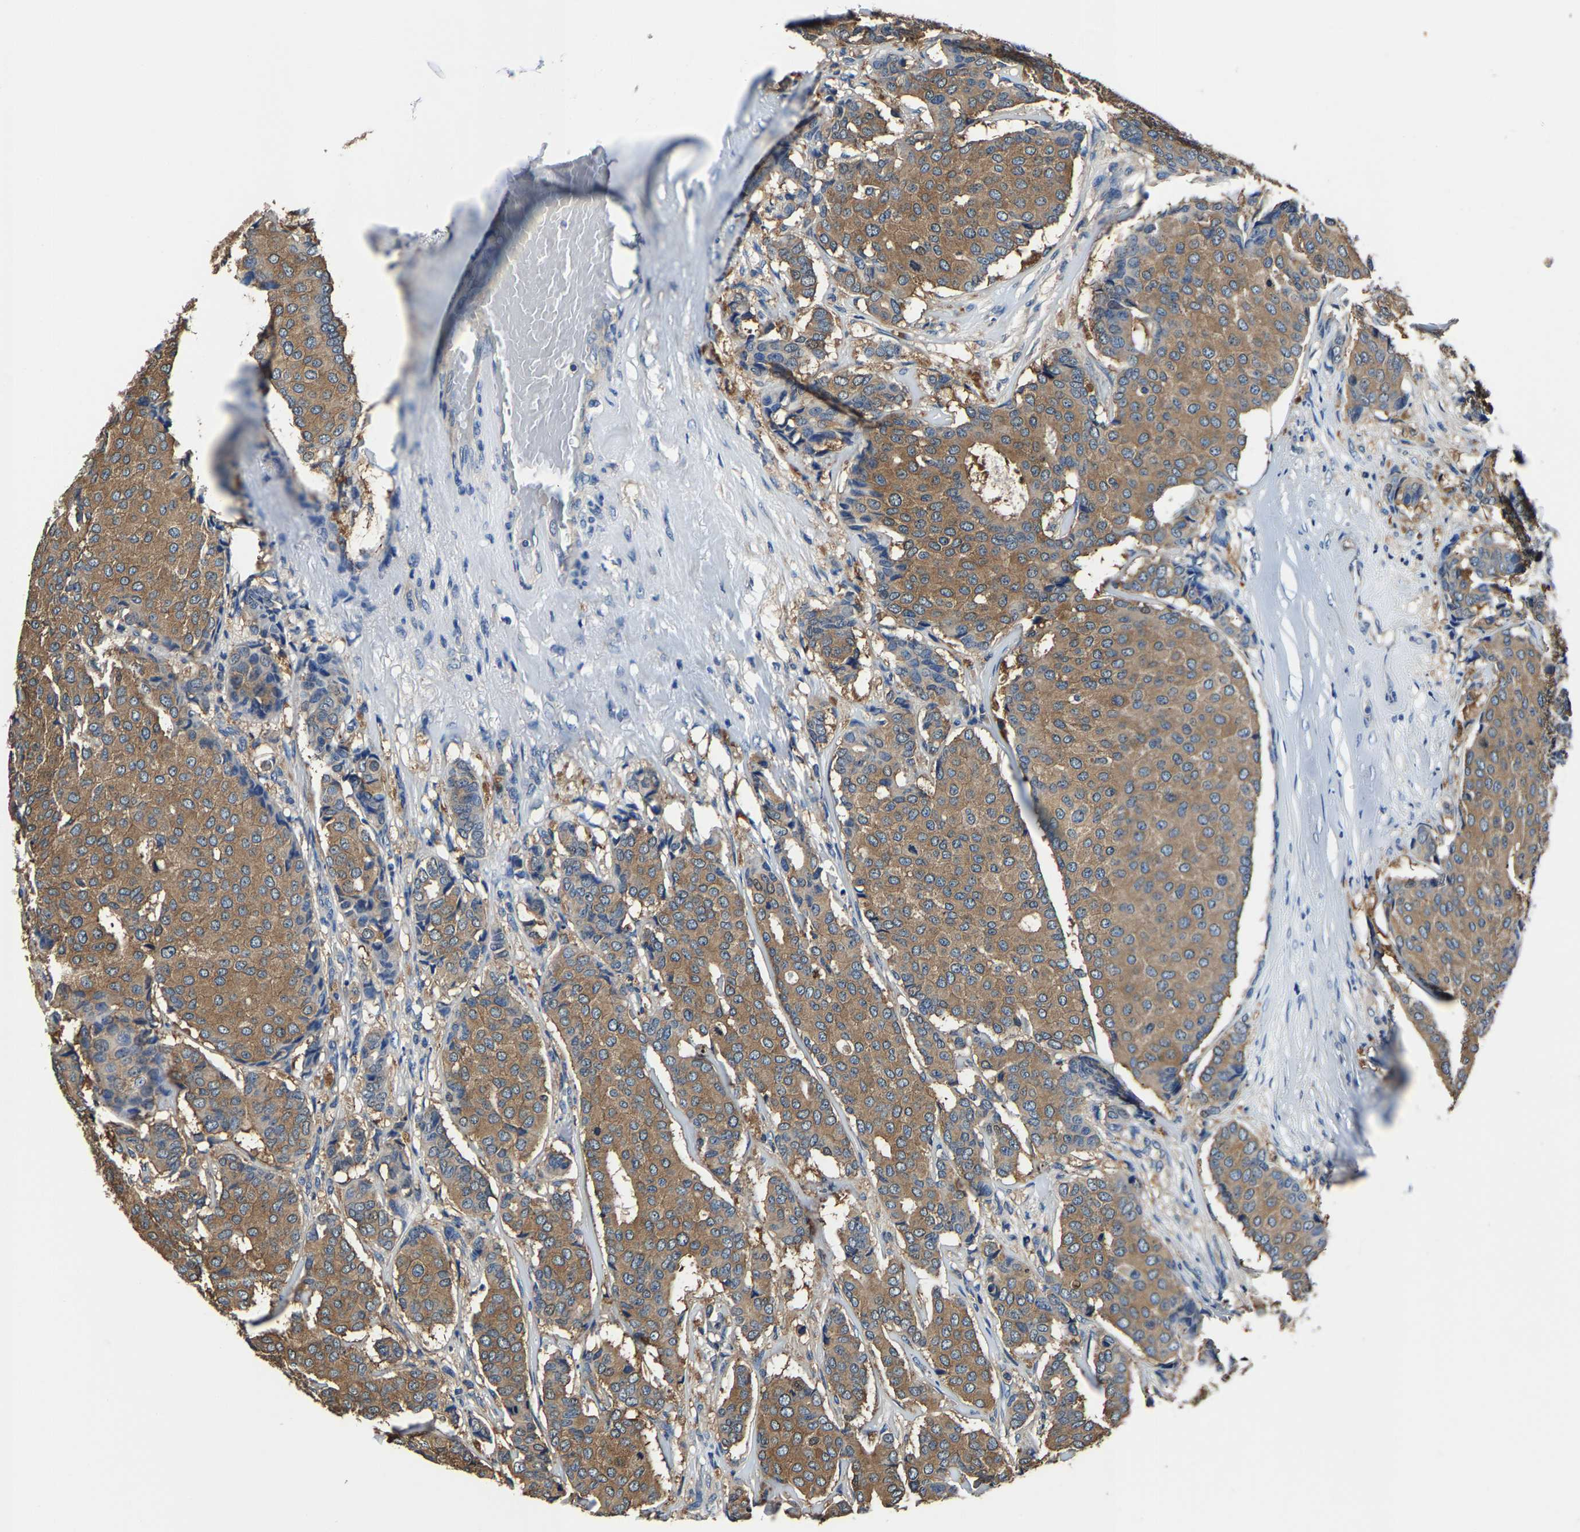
{"staining": {"intensity": "moderate", "quantity": ">75%", "location": "cytoplasmic/membranous"}, "tissue": "breast cancer", "cell_type": "Tumor cells", "image_type": "cancer", "snomed": [{"axis": "morphology", "description": "Duct carcinoma"}, {"axis": "topography", "description": "Breast"}], "caption": "Brown immunohistochemical staining in human invasive ductal carcinoma (breast) shows moderate cytoplasmic/membranous expression in approximately >75% of tumor cells.", "gene": "ALDOB", "patient": {"sex": "female", "age": 75}}